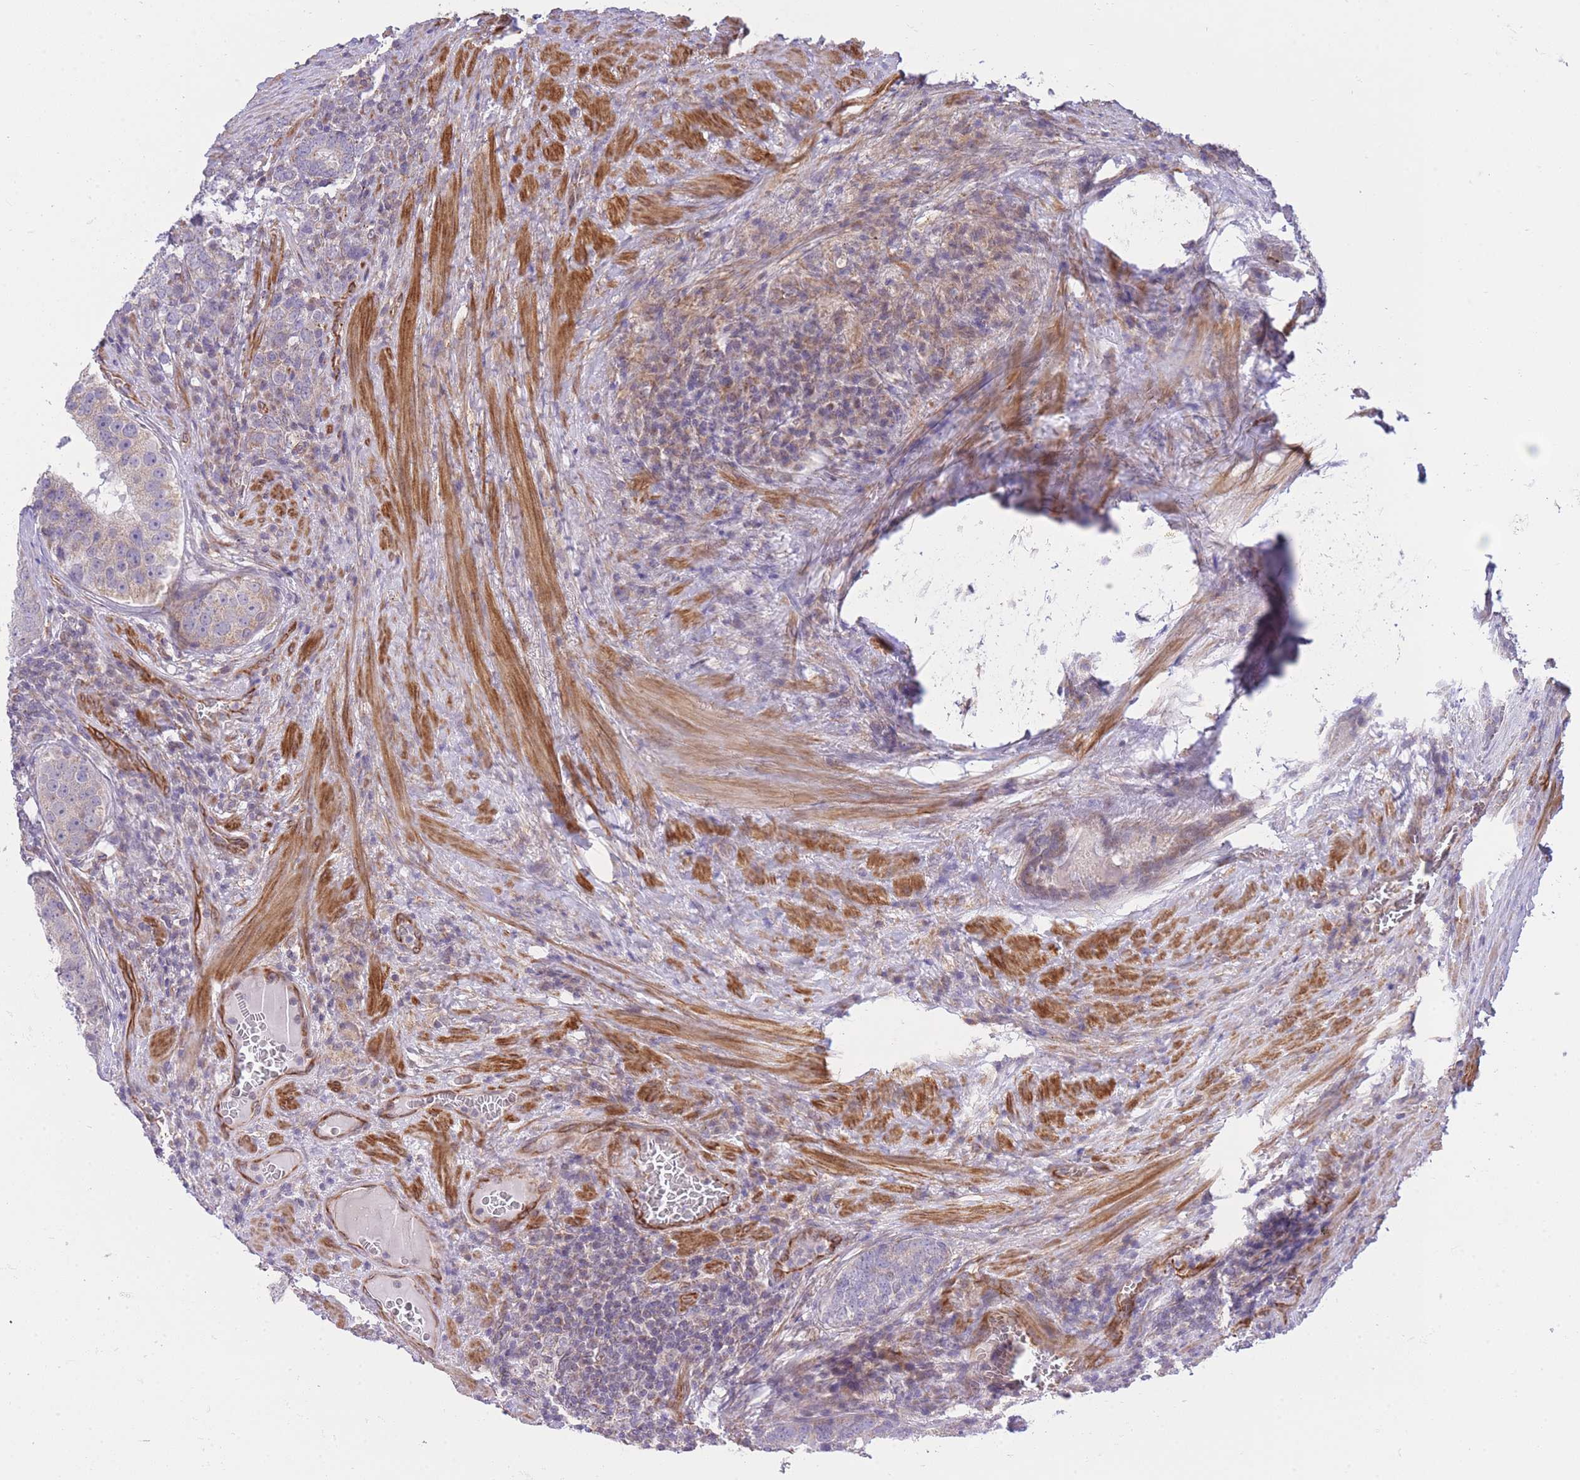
{"staining": {"intensity": "weak", "quantity": "<25%", "location": "cytoplasmic/membranous"}, "tissue": "prostate cancer", "cell_type": "Tumor cells", "image_type": "cancer", "snomed": [{"axis": "morphology", "description": "Adenocarcinoma, High grade"}, {"axis": "topography", "description": "Prostate"}], "caption": "This photomicrograph is of prostate cancer stained with immunohistochemistry (IHC) to label a protein in brown with the nuclei are counter-stained blue. There is no staining in tumor cells. (Immunohistochemistry, brightfield microscopy, high magnification).", "gene": "CTBP1", "patient": {"sex": "male", "age": 71}}